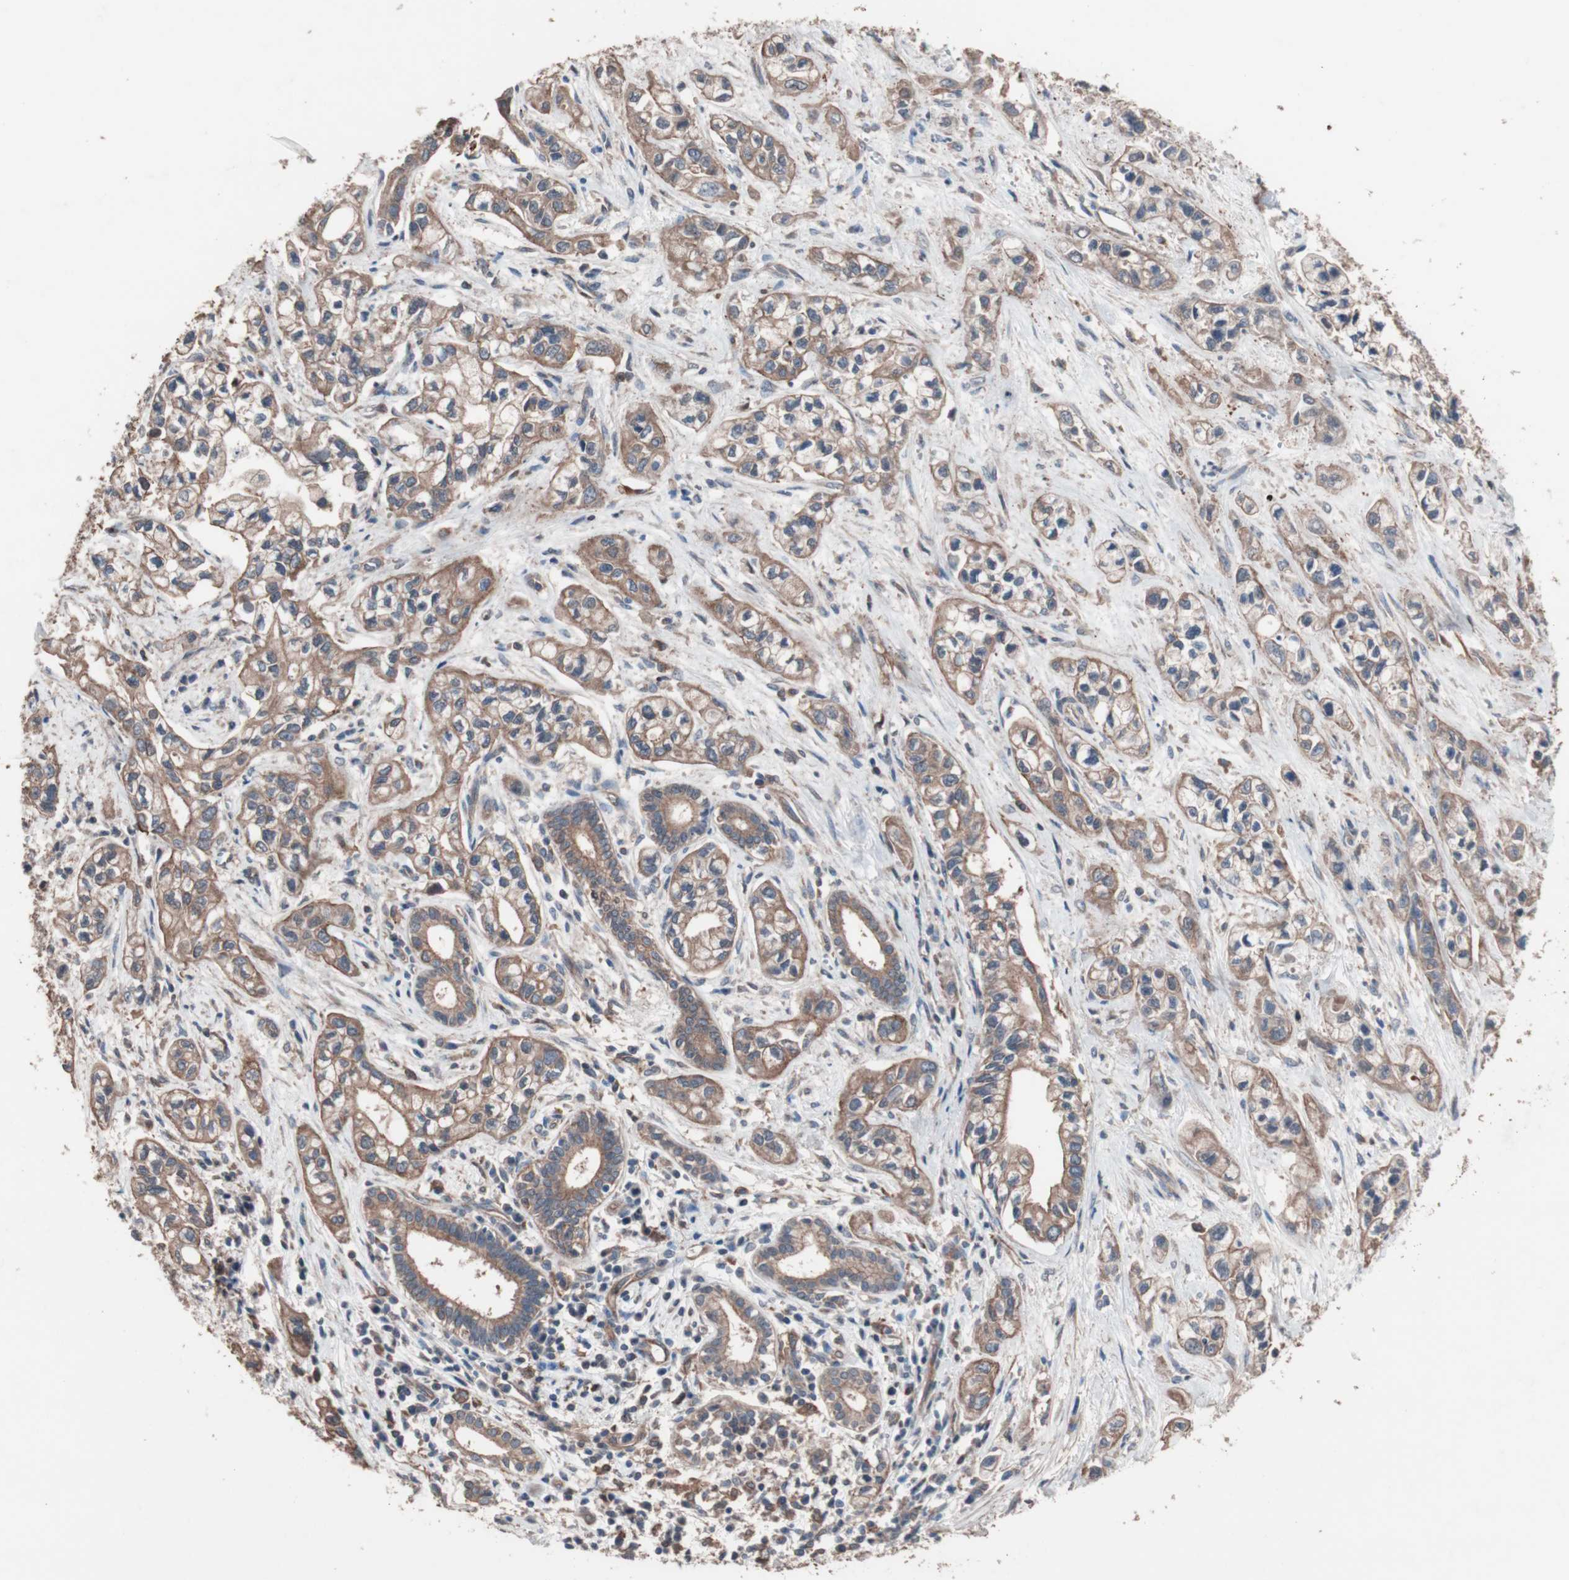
{"staining": {"intensity": "moderate", "quantity": ">75%", "location": "cytoplasmic/membranous"}, "tissue": "pancreatic cancer", "cell_type": "Tumor cells", "image_type": "cancer", "snomed": [{"axis": "morphology", "description": "Adenocarcinoma, NOS"}, {"axis": "topography", "description": "Pancreas"}], "caption": "Pancreatic cancer (adenocarcinoma) stained with IHC displays moderate cytoplasmic/membranous expression in approximately >75% of tumor cells. (IHC, brightfield microscopy, high magnification).", "gene": "ATG7", "patient": {"sex": "male", "age": 74}}